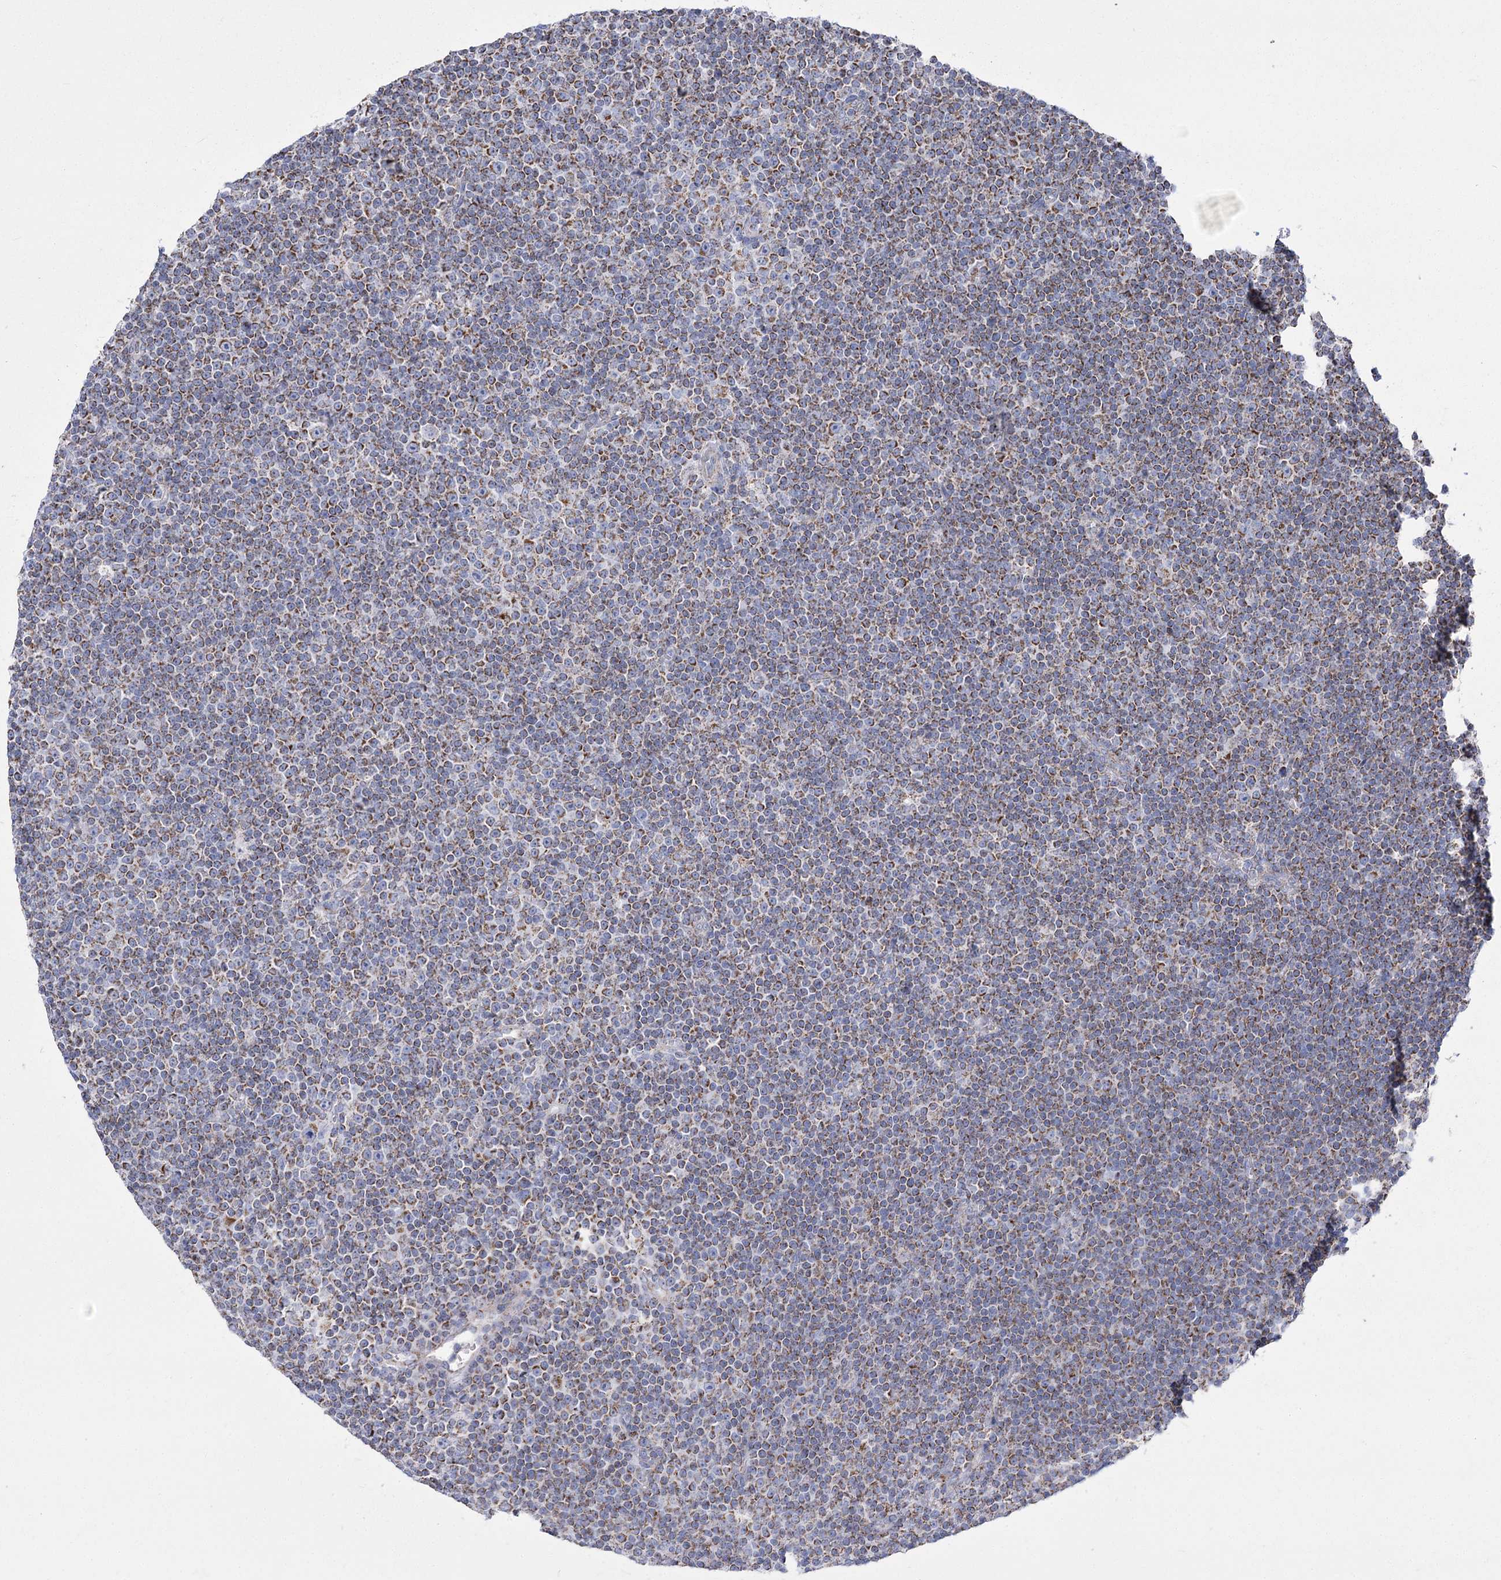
{"staining": {"intensity": "moderate", "quantity": ">75%", "location": "cytoplasmic/membranous"}, "tissue": "lymphoma", "cell_type": "Tumor cells", "image_type": "cancer", "snomed": [{"axis": "morphology", "description": "Malignant lymphoma, non-Hodgkin's type, Low grade"}, {"axis": "topography", "description": "Lymph node"}], "caption": "Brown immunohistochemical staining in low-grade malignant lymphoma, non-Hodgkin's type reveals moderate cytoplasmic/membranous staining in about >75% of tumor cells.", "gene": "PDHB", "patient": {"sex": "female", "age": 67}}